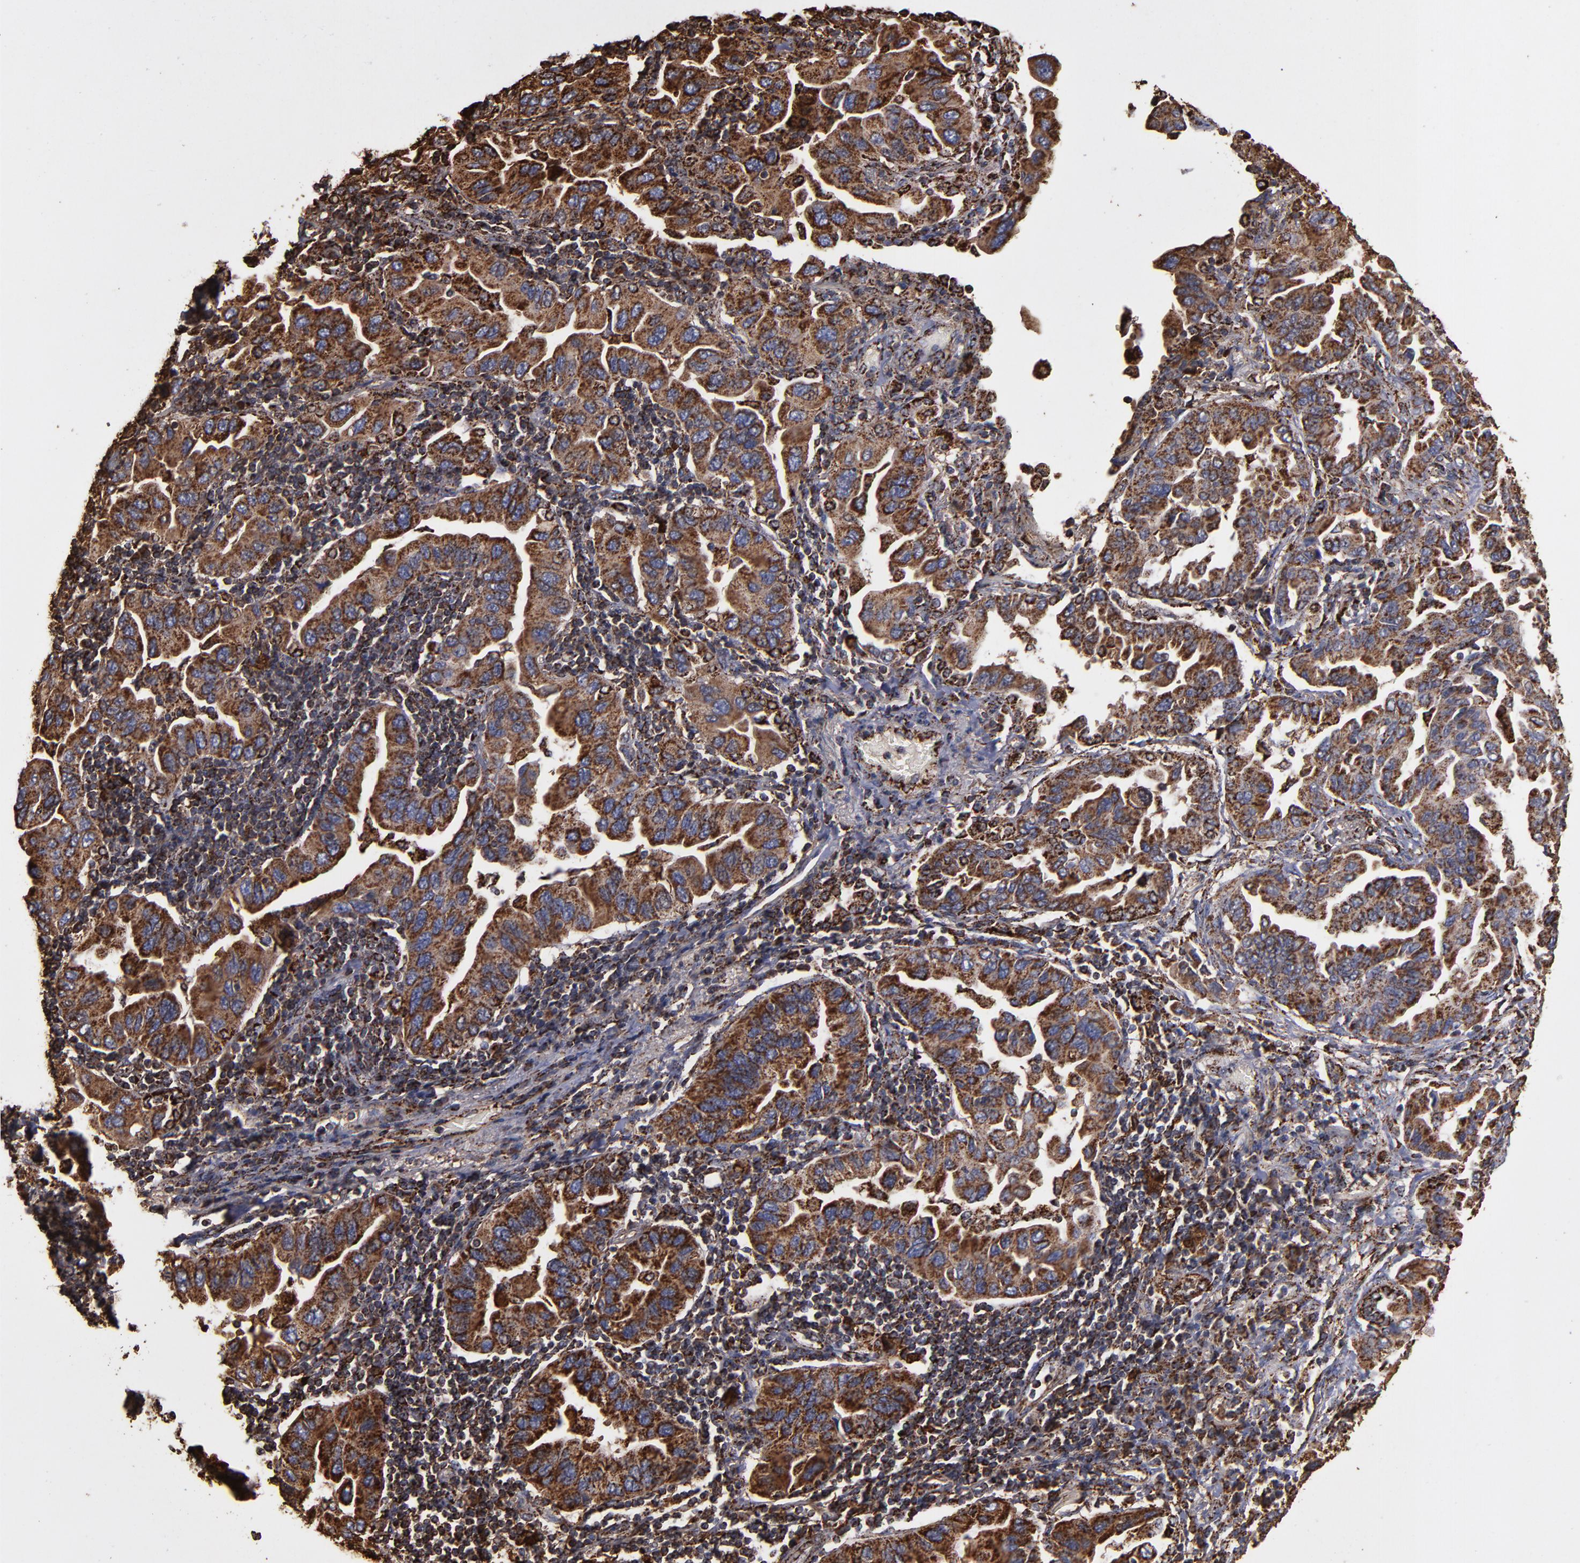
{"staining": {"intensity": "strong", "quantity": ">75%", "location": "cytoplasmic/membranous"}, "tissue": "lung cancer", "cell_type": "Tumor cells", "image_type": "cancer", "snomed": [{"axis": "morphology", "description": "Adenocarcinoma, NOS"}, {"axis": "topography", "description": "Lung"}], "caption": "High-power microscopy captured an IHC image of lung cancer, revealing strong cytoplasmic/membranous expression in approximately >75% of tumor cells.", "gene": "SOD2", "patient": {"sex": "female", "age": 65}}